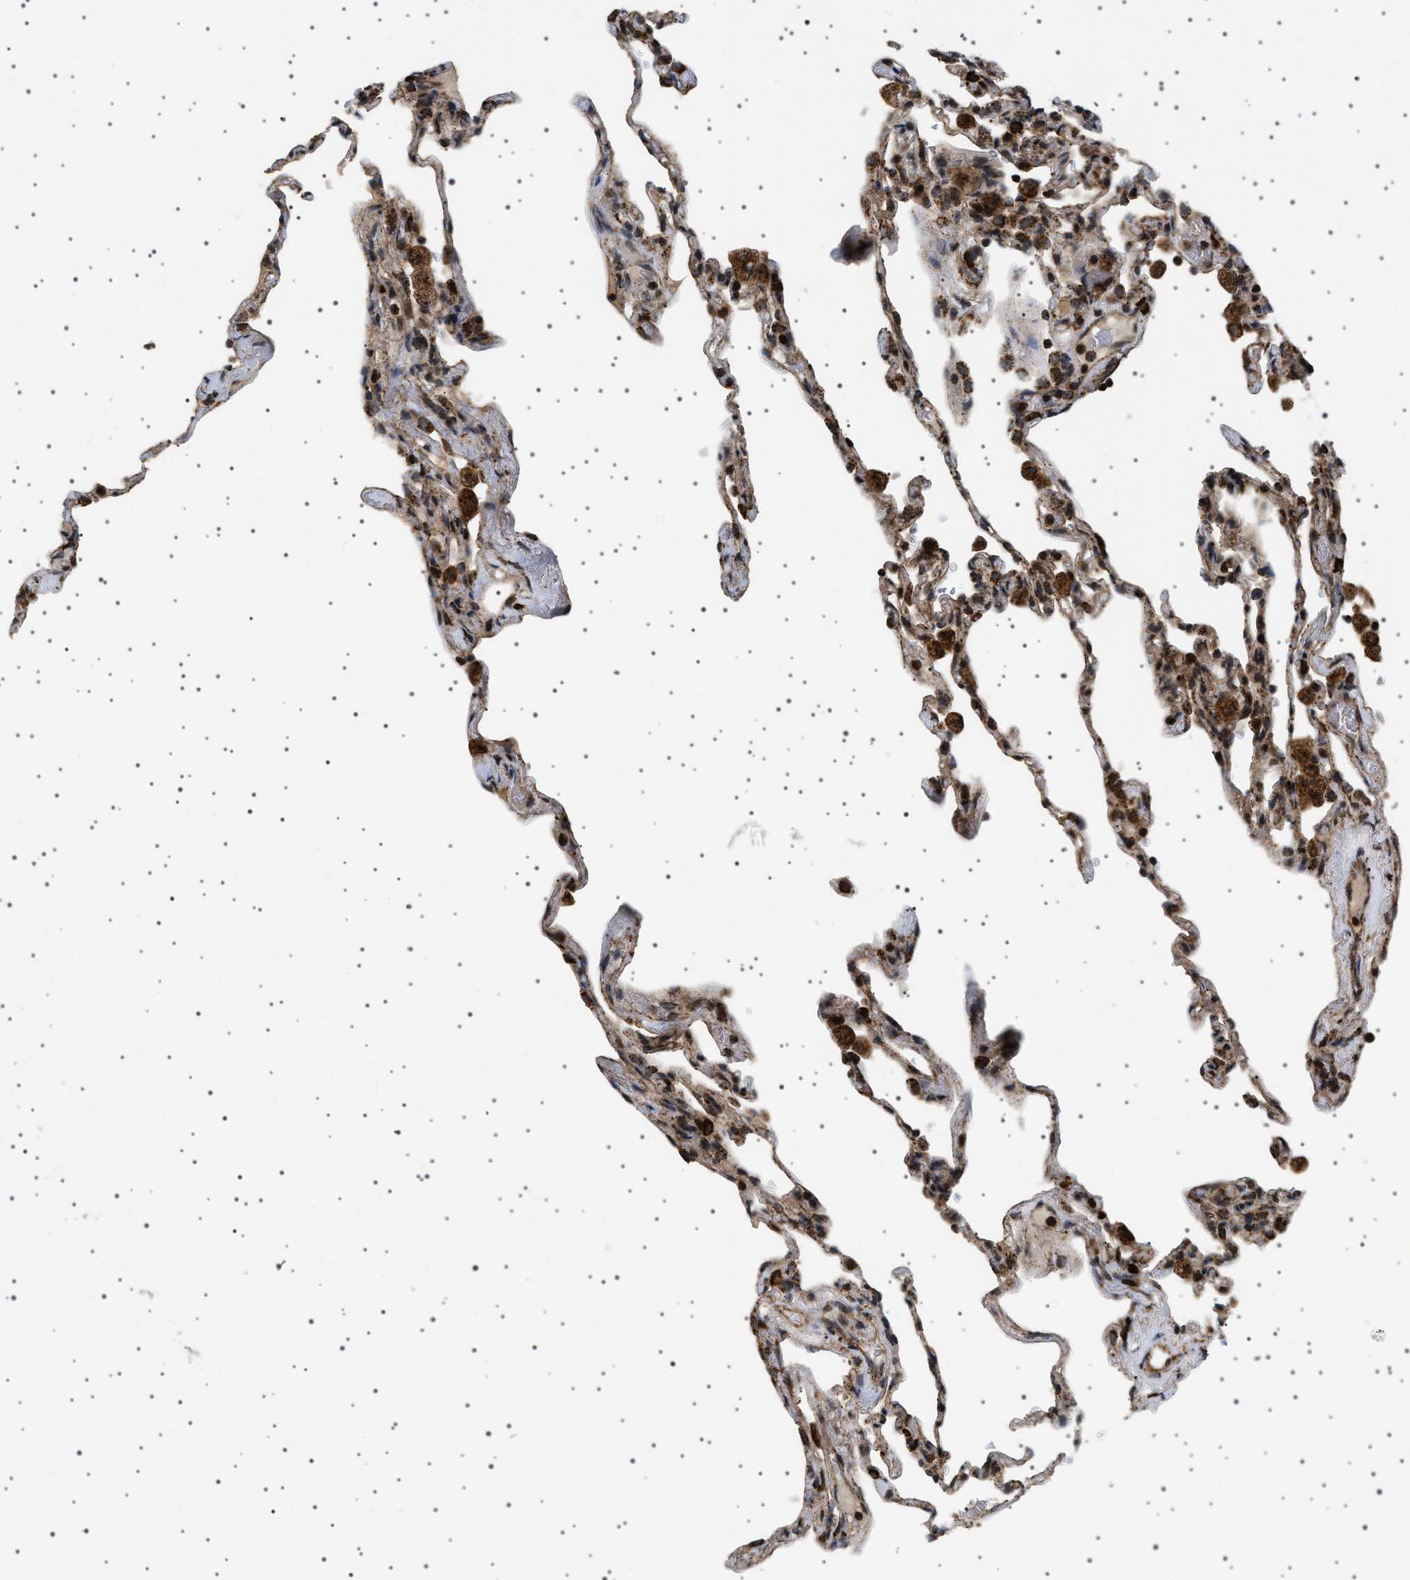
{"staining": {"intensity": "strong", "quantity": "25%-75%", "location": "cytoplasmic/membranous"}, "tissue": "lung", "cell_type": "Alveolar cells", "image_type": "normal", "snomed": [{"axis": "morphology", "description": "Normal tissue, NOS"}, {"axis": "topography", "description": "Lung"}], "caption": "The histopathology image demonstrates immunohistochemical staining of unremarkable lung. There is strong cytoplasmic/membranous staining is appreciated in approximately 25%-75% of alveolar cells.", "gene": "MELK", "patient": {"sex": "male", "age": 59}}